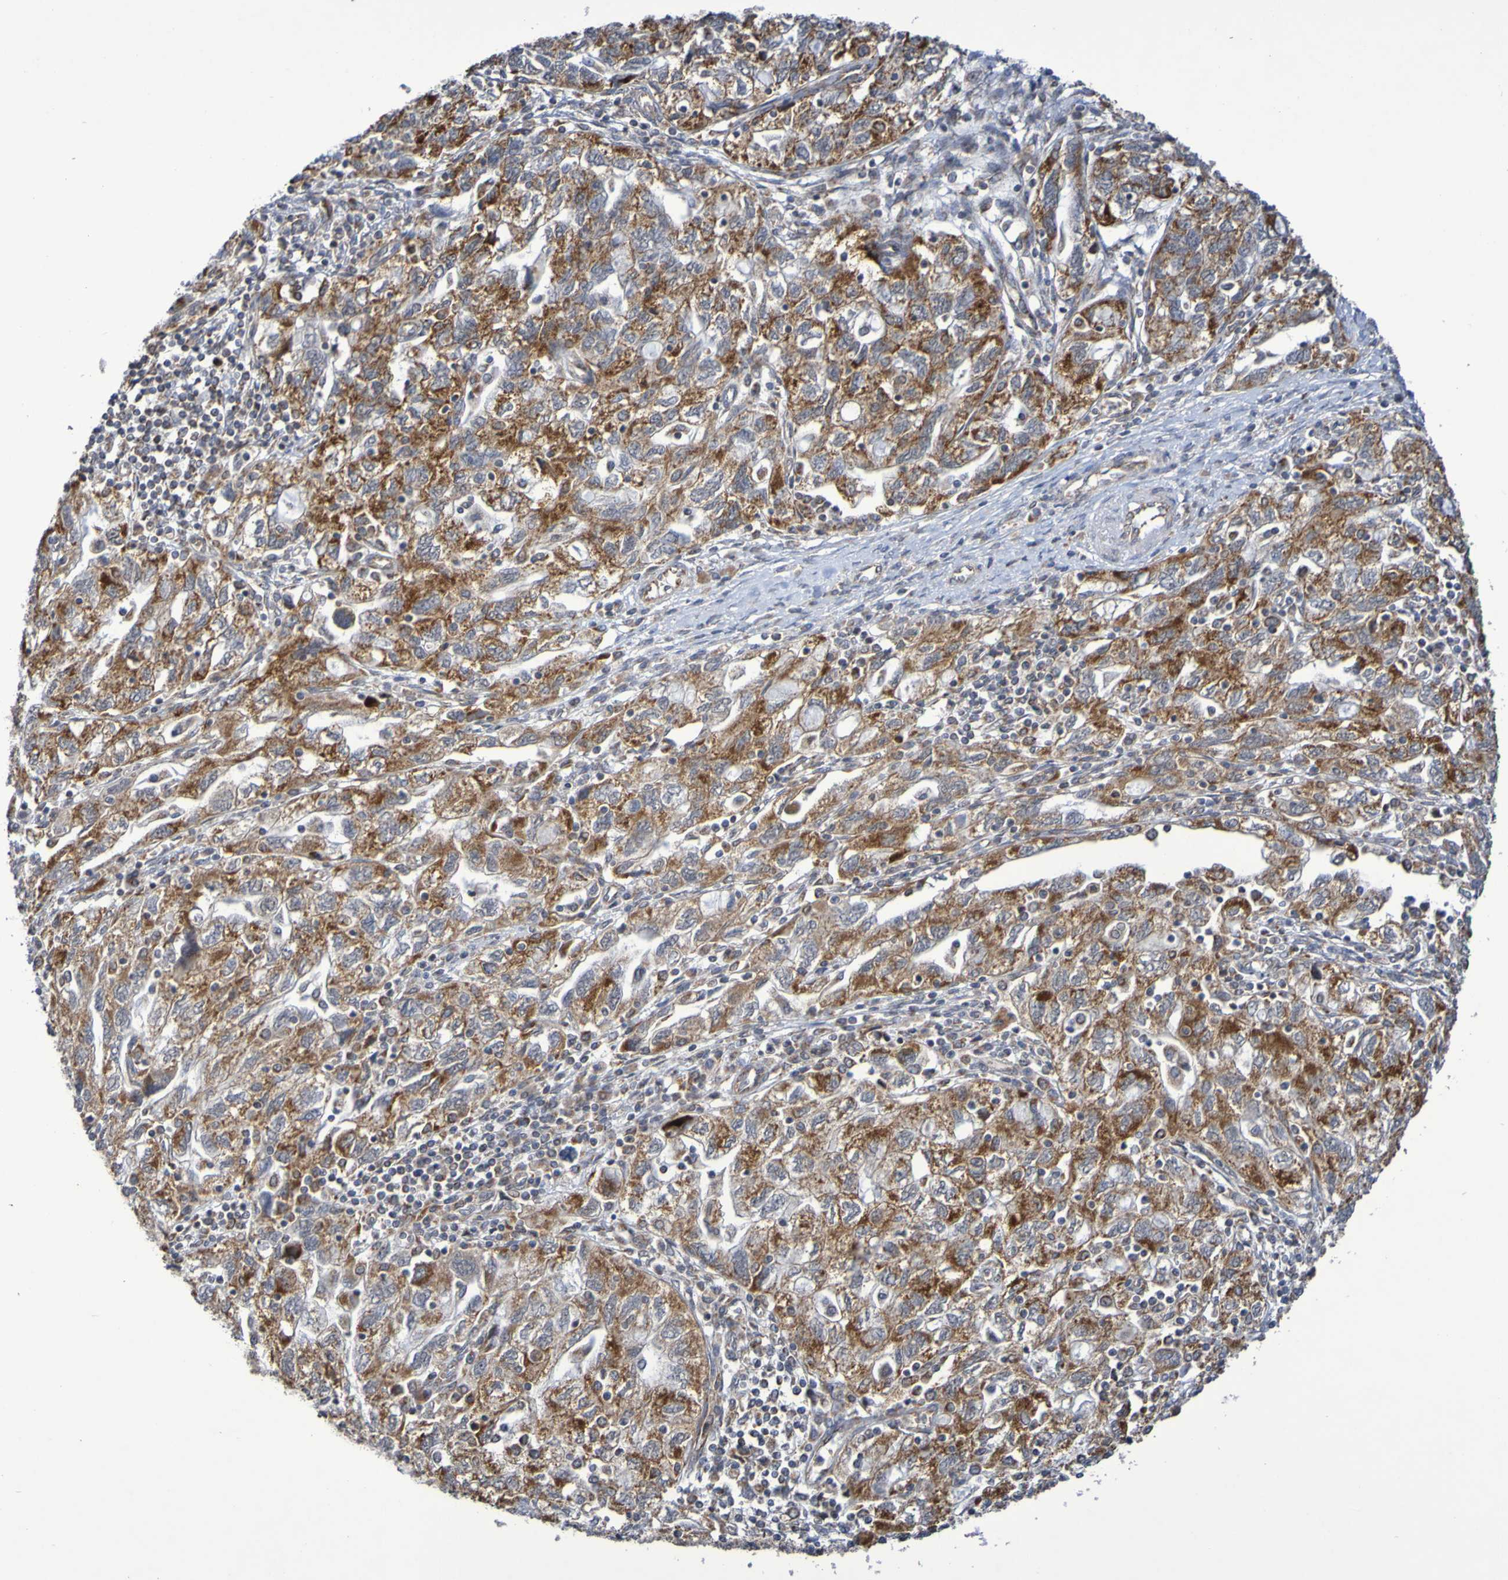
{"staining": {"intensity": "moderate", "quantity": ">75%", "location": "cytoplasmic/membranous"}, "tissue": "ovarian cancer", "cell_type": "Tumor cells", "image_type": "cancer", "snomed": [{"axis": "morphology", "description": "Carcinoma, NOS"}, {"axis": "morphology", "description": "Cystadenocarcinoma, serous, NOS"}, {"axis": "topography", "description": "Ovary"}], "caption": "Protein staining exhibits moderate cytoplasmic/membranous staining in about >75% of tumor cells in ovarian cancer (serous cystadenocarcinoma).", "gene": "DVL1", "patient": {"sex": "female", "age": 69}}